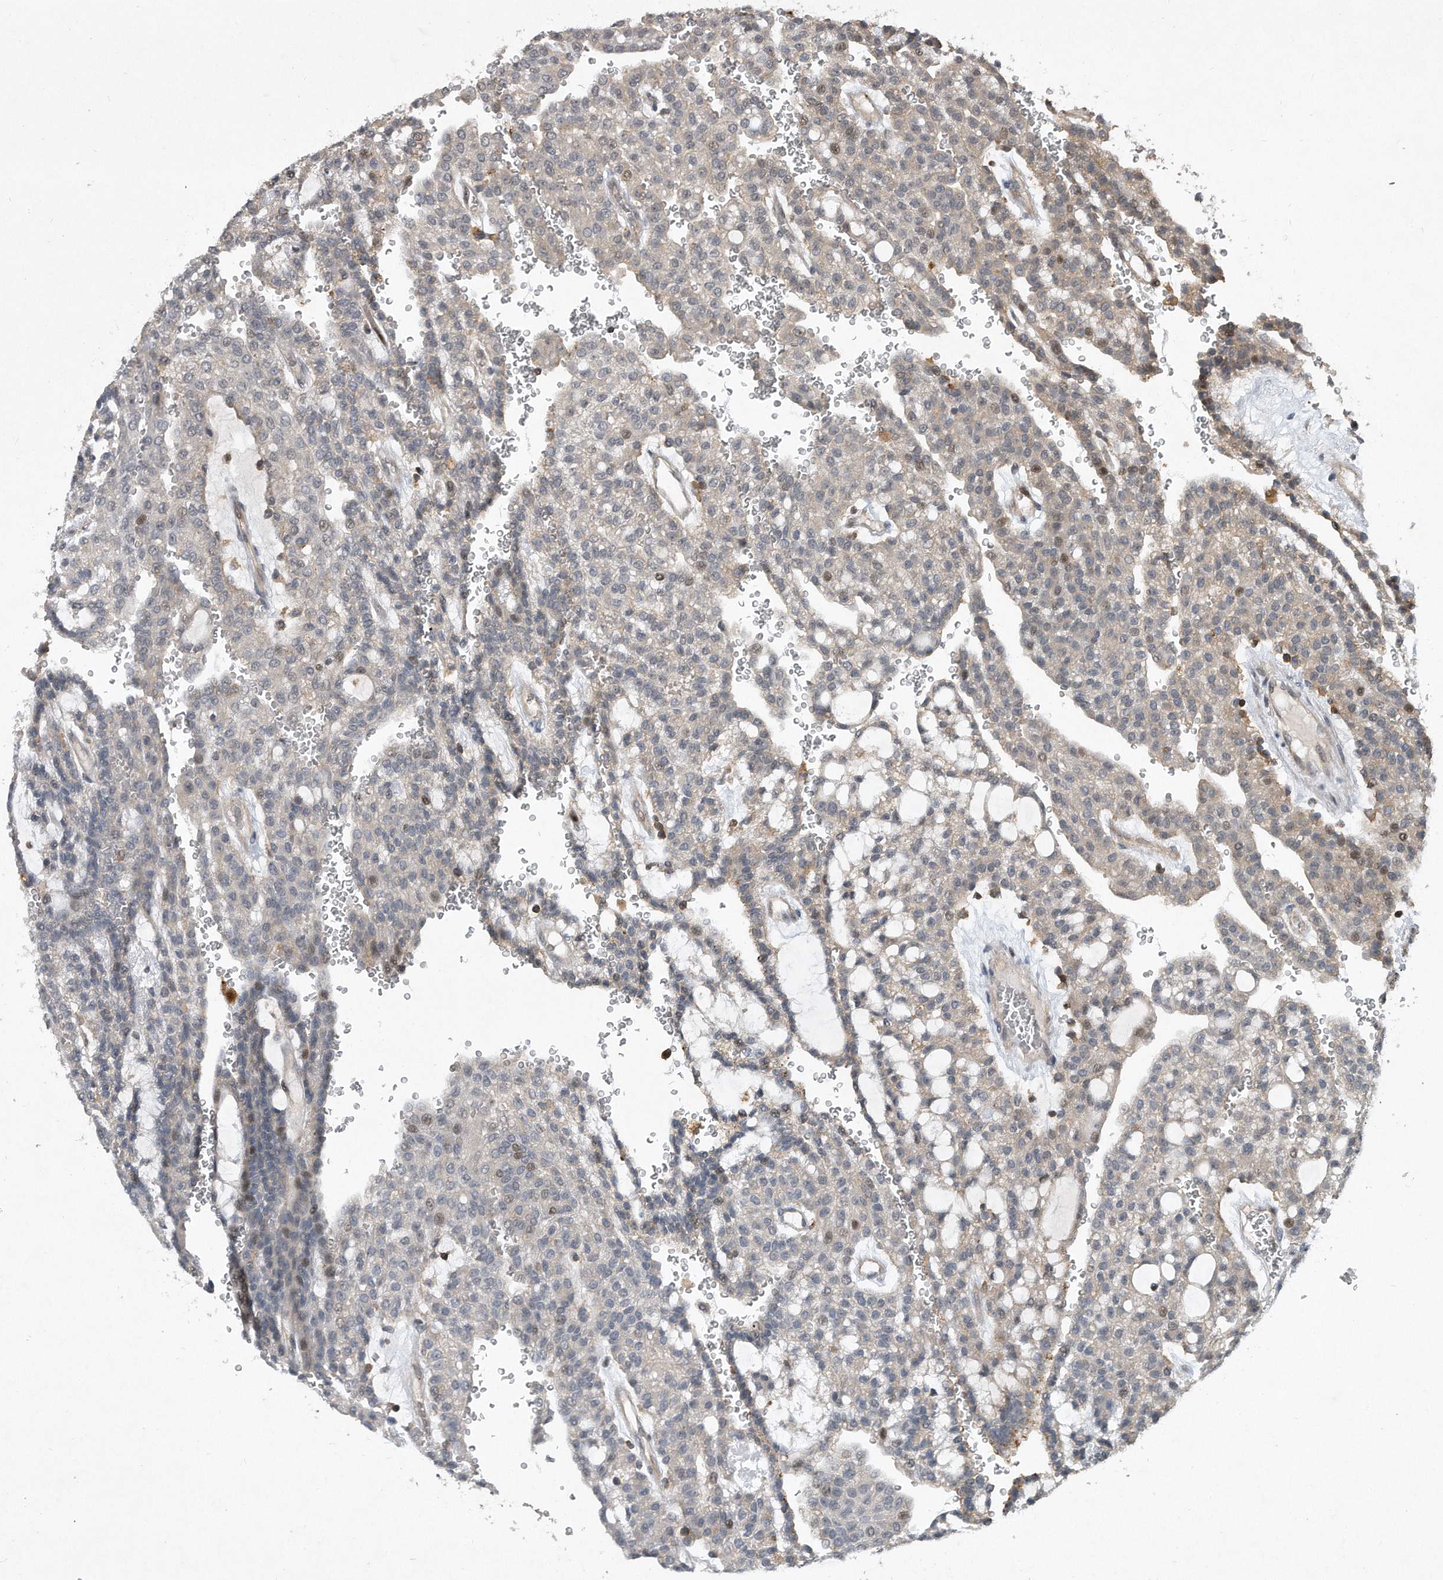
{"staining": {"intensity": "weak", "quantity": "<25%", "location": "cytoplasmic/membranous,nuclear"}, "tissue": "renal cancer", "cell_type": "Tumor cells", "image_type": "cancer", "snomed": [{"axis": "morphology", "description": "Adenocarcinoma, NOS"}, {"axis": "topography", "description": "Kidney"}], "caption": "Tumor cells are negative for protein expression in human adenocarcinoma (renal).", "gene": "PGBD2", "patient": {"sex": "male", "age": 63}}